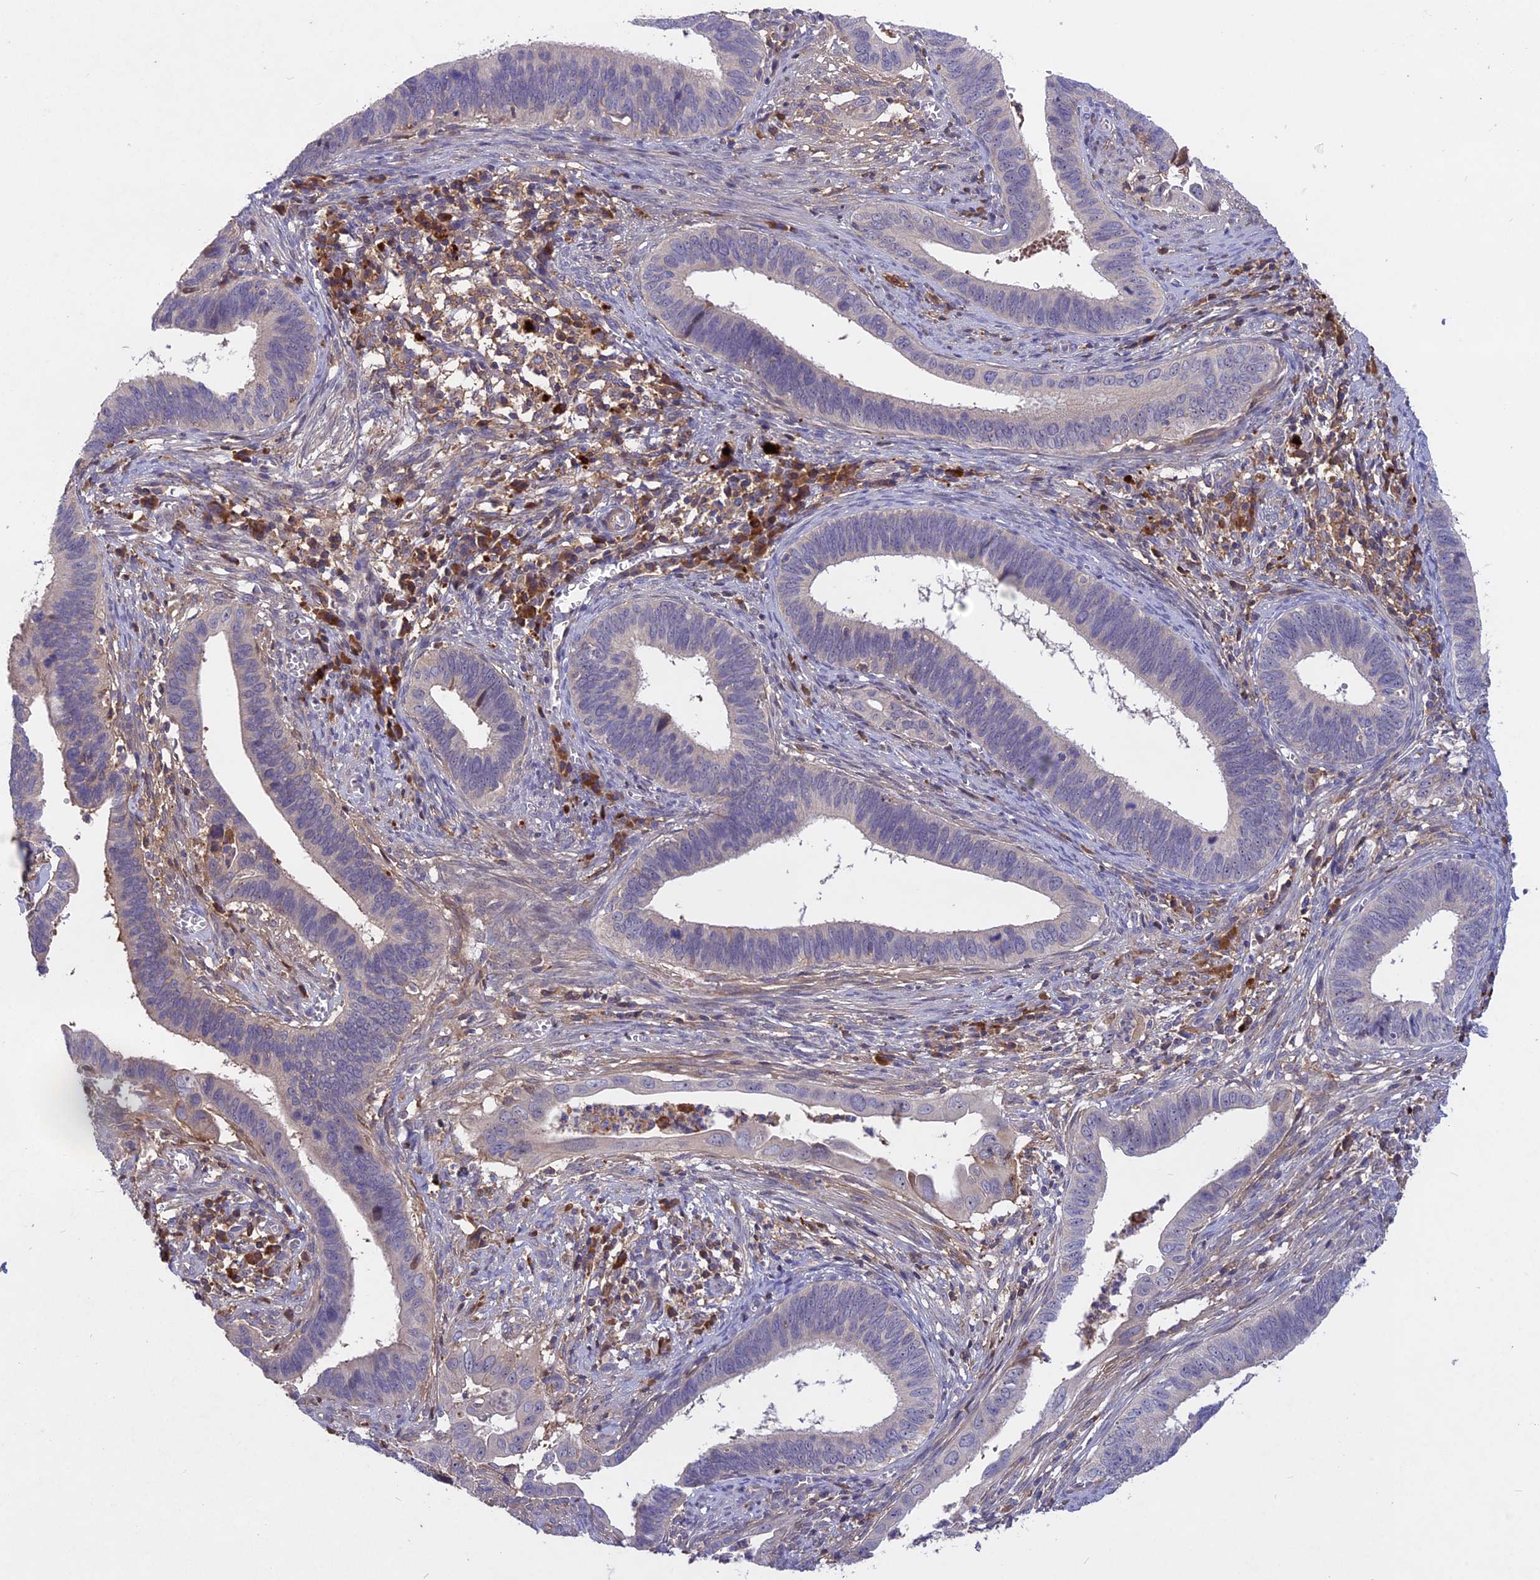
{"staining": {"intensity": "negative", "quantity": "none", "location": "none"}, "tissue": "cervical cancer", "cell_type": "Tumor cells", "image_type": "cancer", "snomed": [{"axis": "morphology", "description": "Adenocarcinoma, NOS"}, {"axis": "topography", "description": "Cervix"}], "caption": "Protein analysis of cervical cancer shows no significant positivity in tumor cells. Nuclei are stained in blue.", "gene": "ADO", "patient": {"sex": "female", "age": 42}}